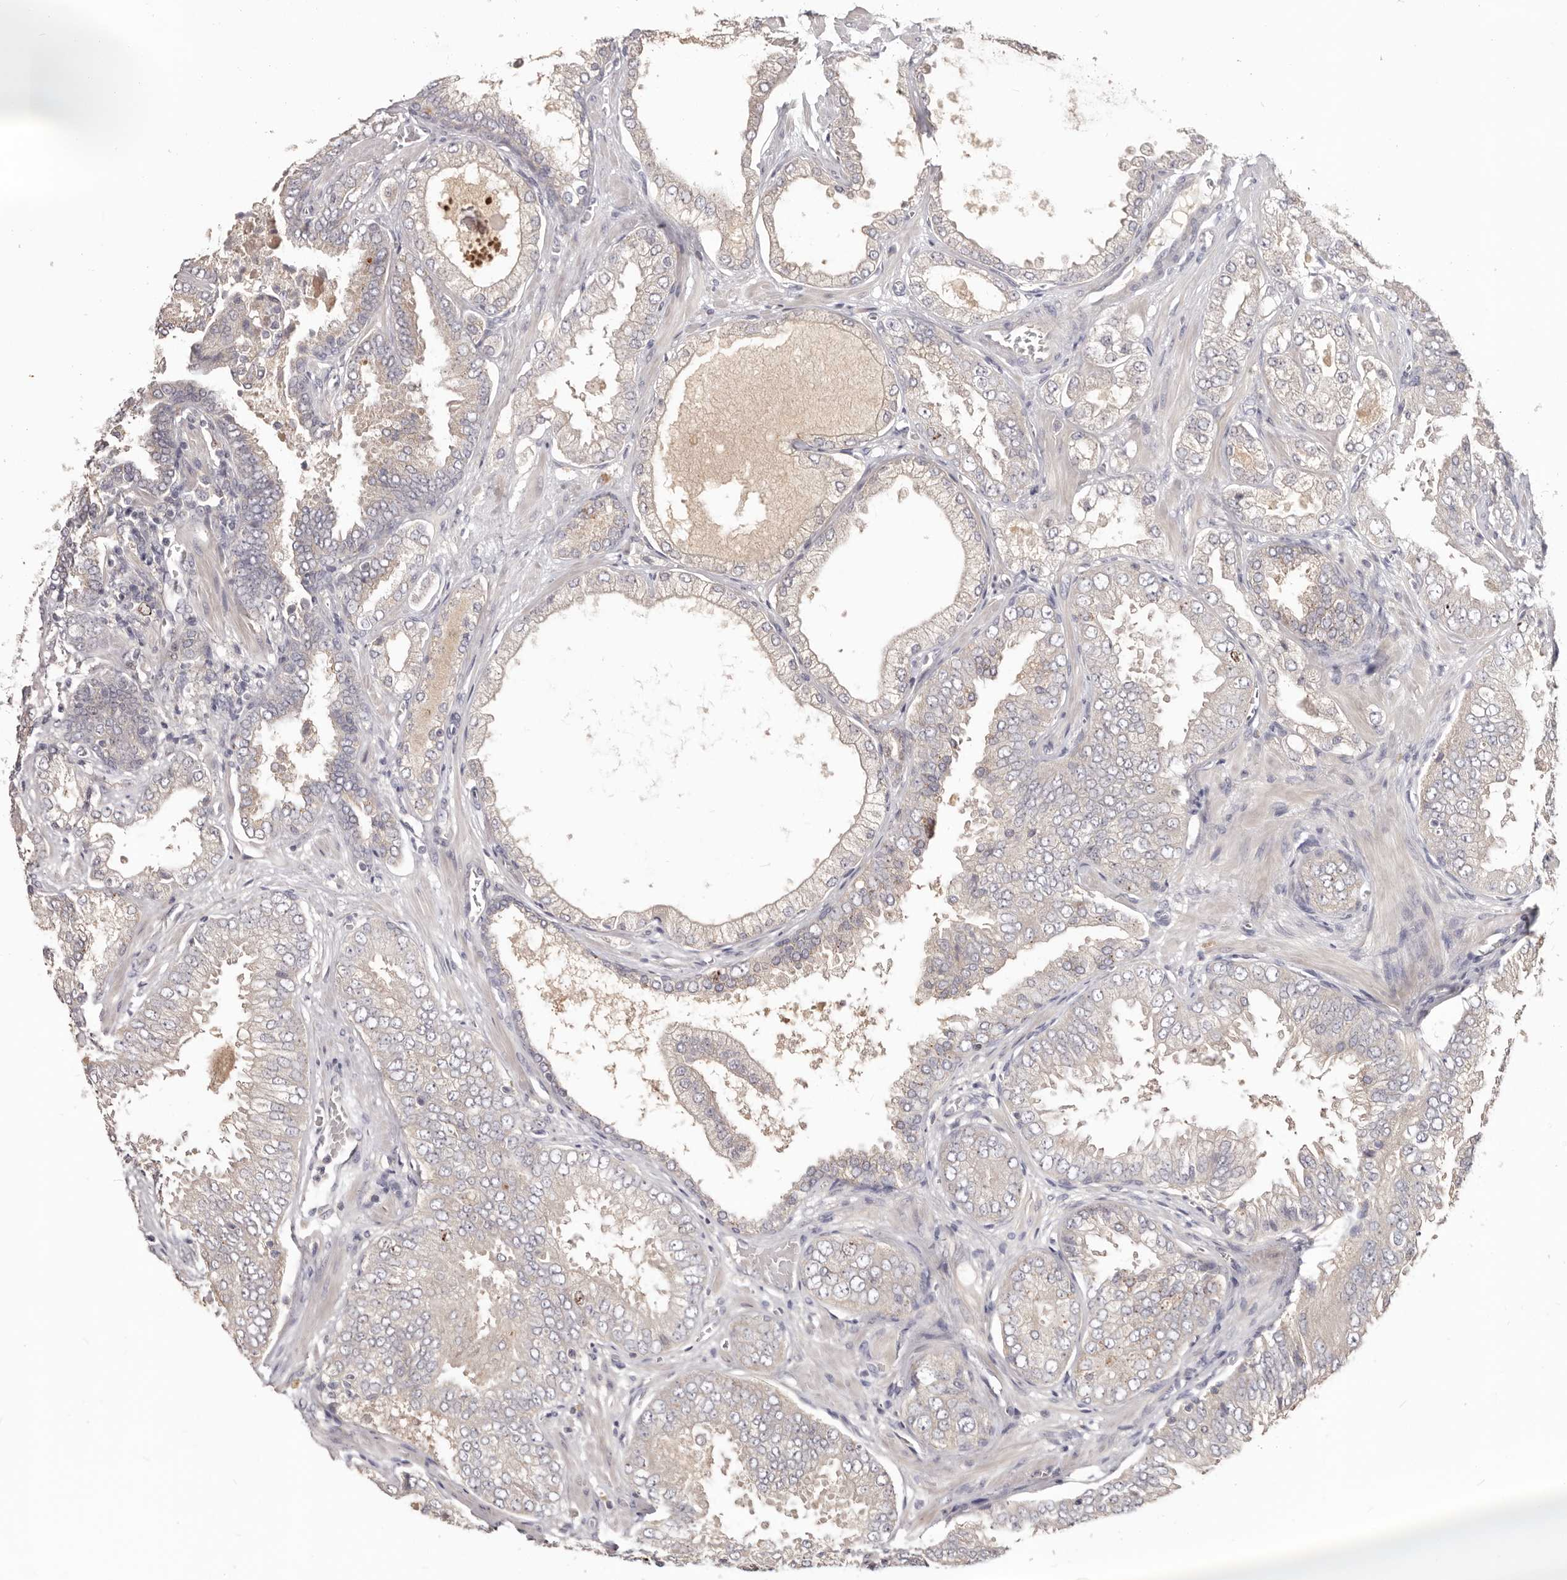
{"staining": {"intensity": "negative", "quantity": "none", "location": "none"}, "tissue": "prostate cancer", "cell_type": "Tumor cells", "image_type": "cancer", "snomed": [{"axis": "morphology", "description": "Adenocarcinoma, High grade"}, {"axis": "topography", "description": "Prostate"}], "caption": "Micrograph shows no significant protein positivity in tumor cells of prostate cancer.", "gene": "CCDC190", "patient": {"sex": "male", "age": 58}}